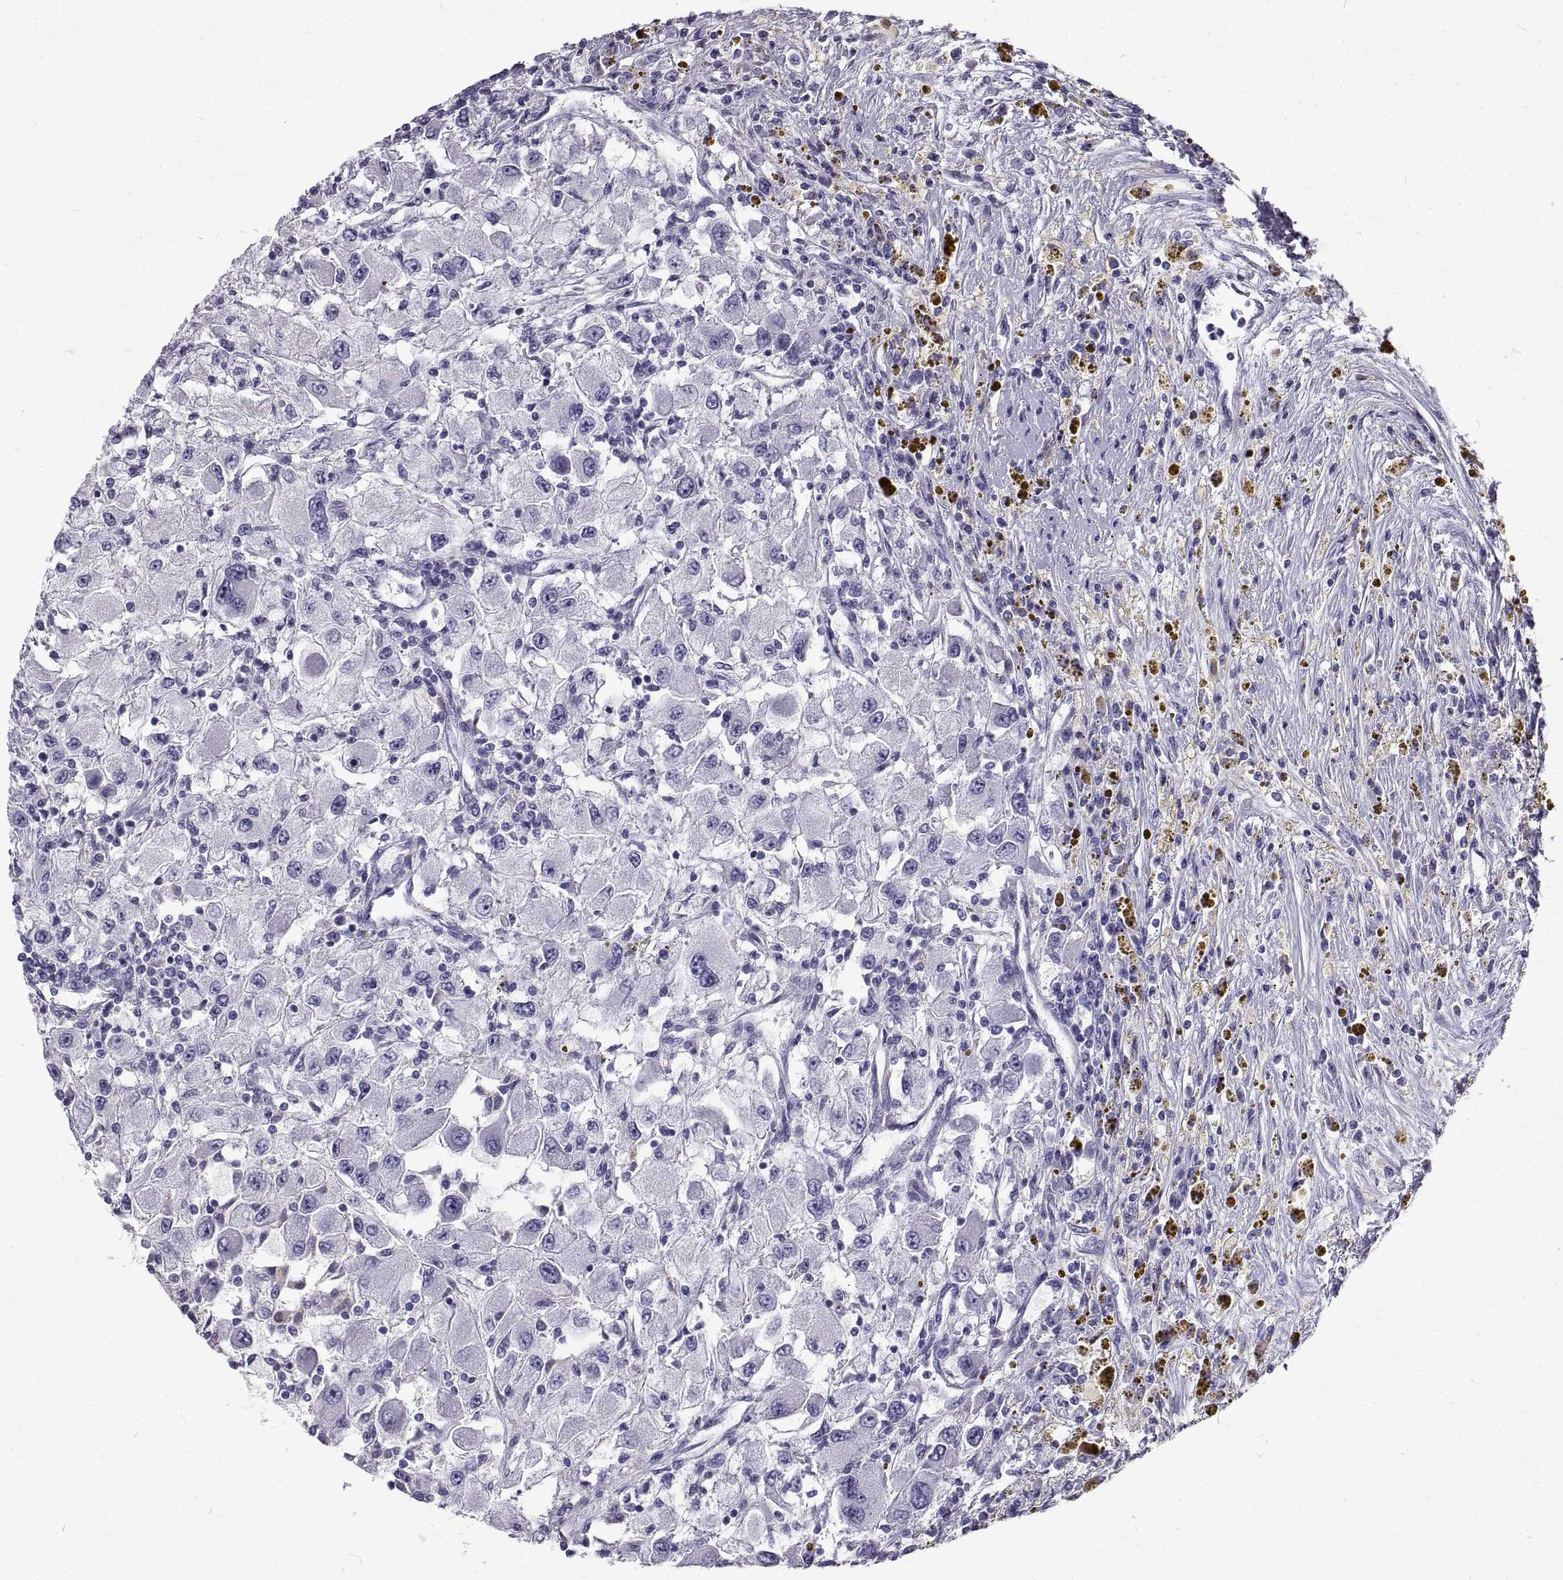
{"staining": {"intensity": "negative", "quantity": "none", "location": "none"}, "tissue": "renal cancer", "cell_type": "Tumor cells", "image_type": "cancer", "snomed": [{"axis": "morphology", "description": "Adenocarcinoma, NOS"}, {"axis": "topography", "description": "Kidney"}], "caption": "This is an immunohistochemistry (IHC) image of human renal cancer (adenocarcinoma). There is no staining in tumor cells.", "gene": "GNG12", "patient": {"sex": "female", "age": 67}}